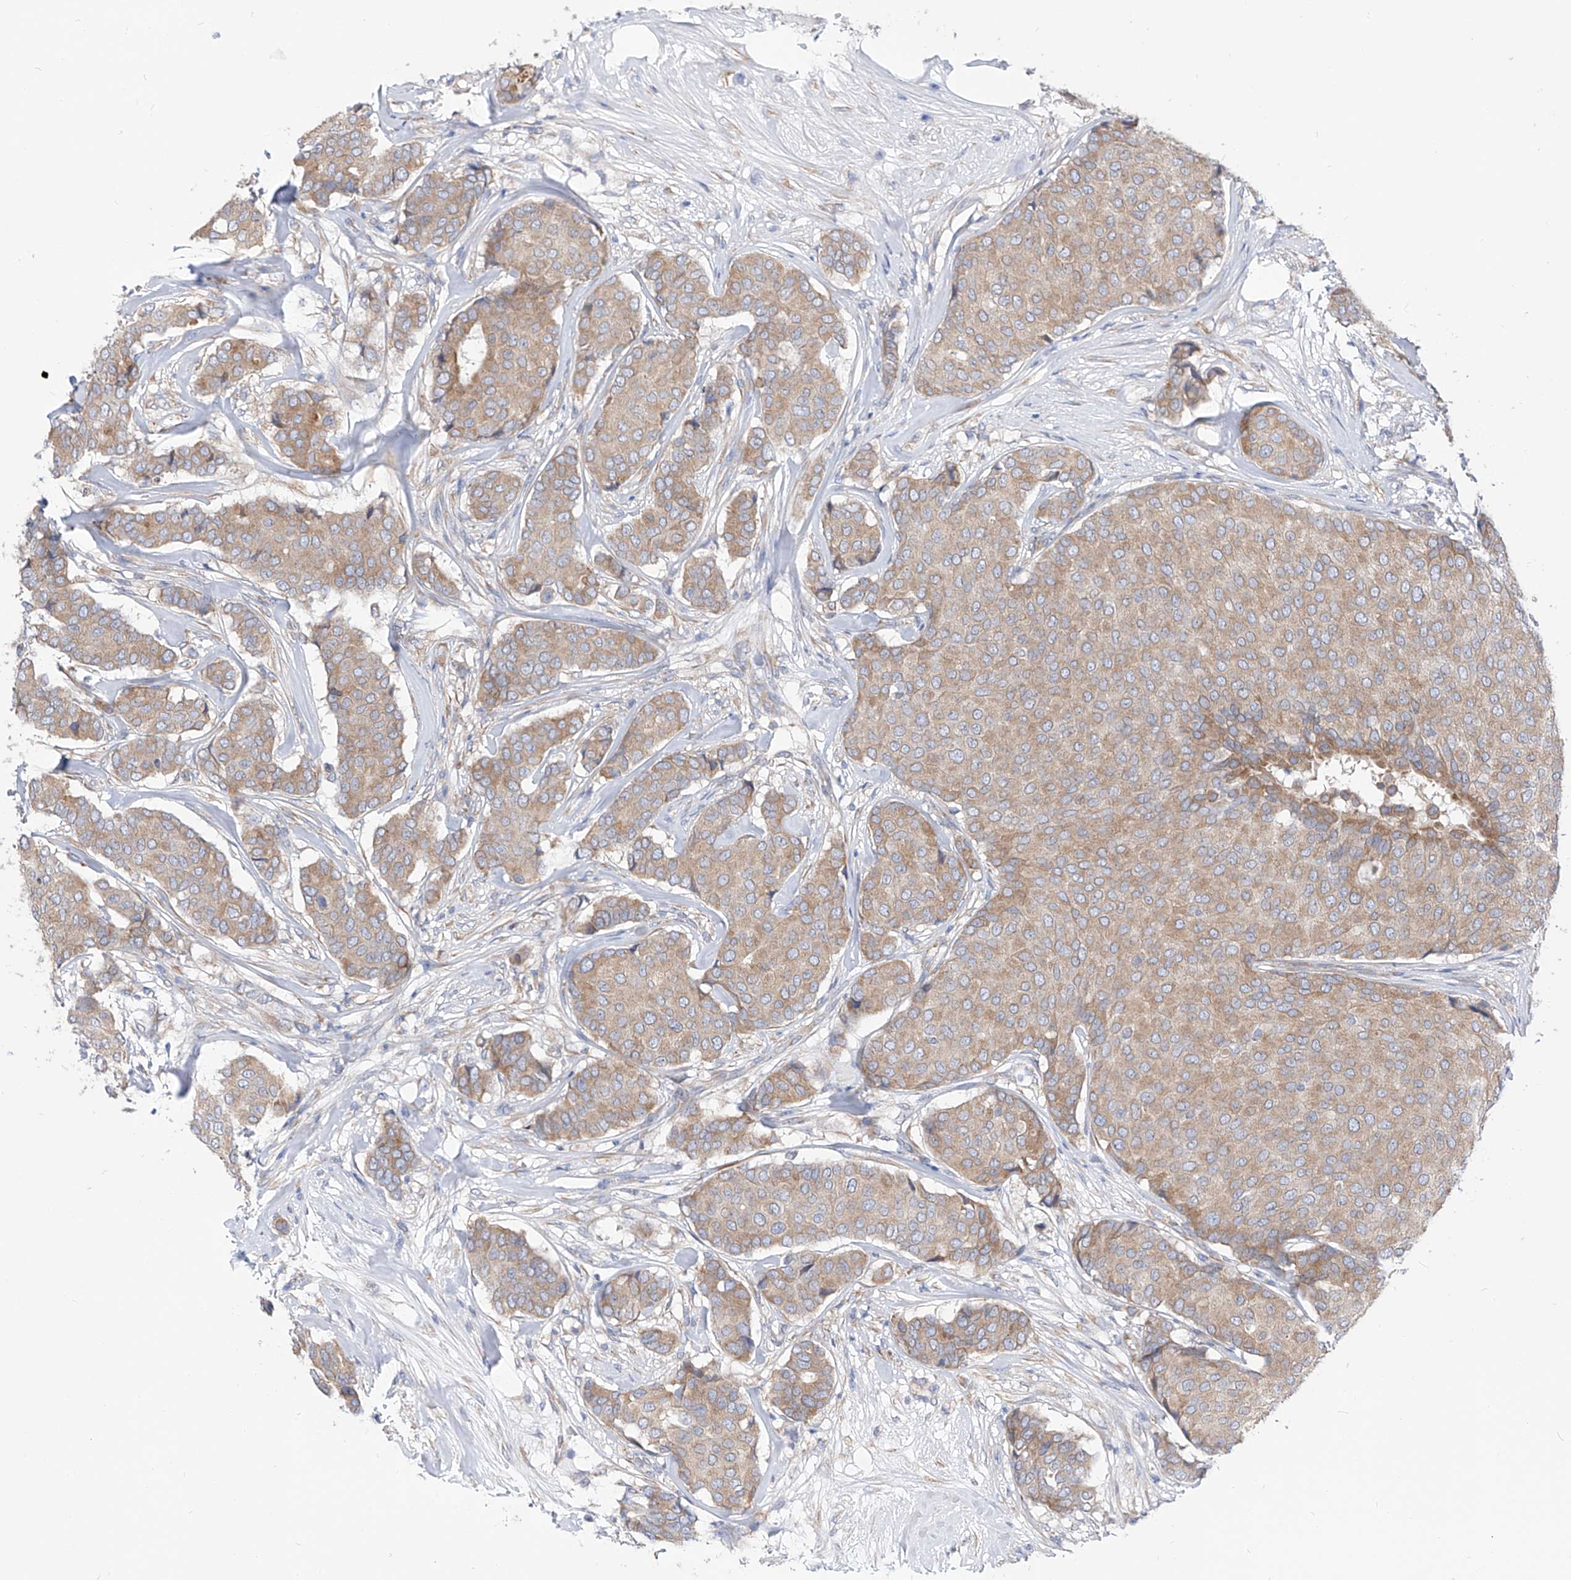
{"staining": {"intensity": "weak", "quantity": ">75%", "location": "cytoplasmic/membranous"}, "tissue": "breast cancer", "cell_type": "Tumor cells", "image_type": "cancer", "snomed": [{"axis": "morphology", "description": "Duct carcinoma"}, {"axis": "topography", "description": "Breast"}], "caption": "This histopathology image shows infiltrating ductal carcinoma (breast) stained with immunohistochemistry to label a protein in brown. The cytoplasmic/membranous of tumor cells show weak positivity for the protein. Nuclei are counter-stained blue.", "gene": "UFL1", "patient": {"sex": "female", "age": 75}}